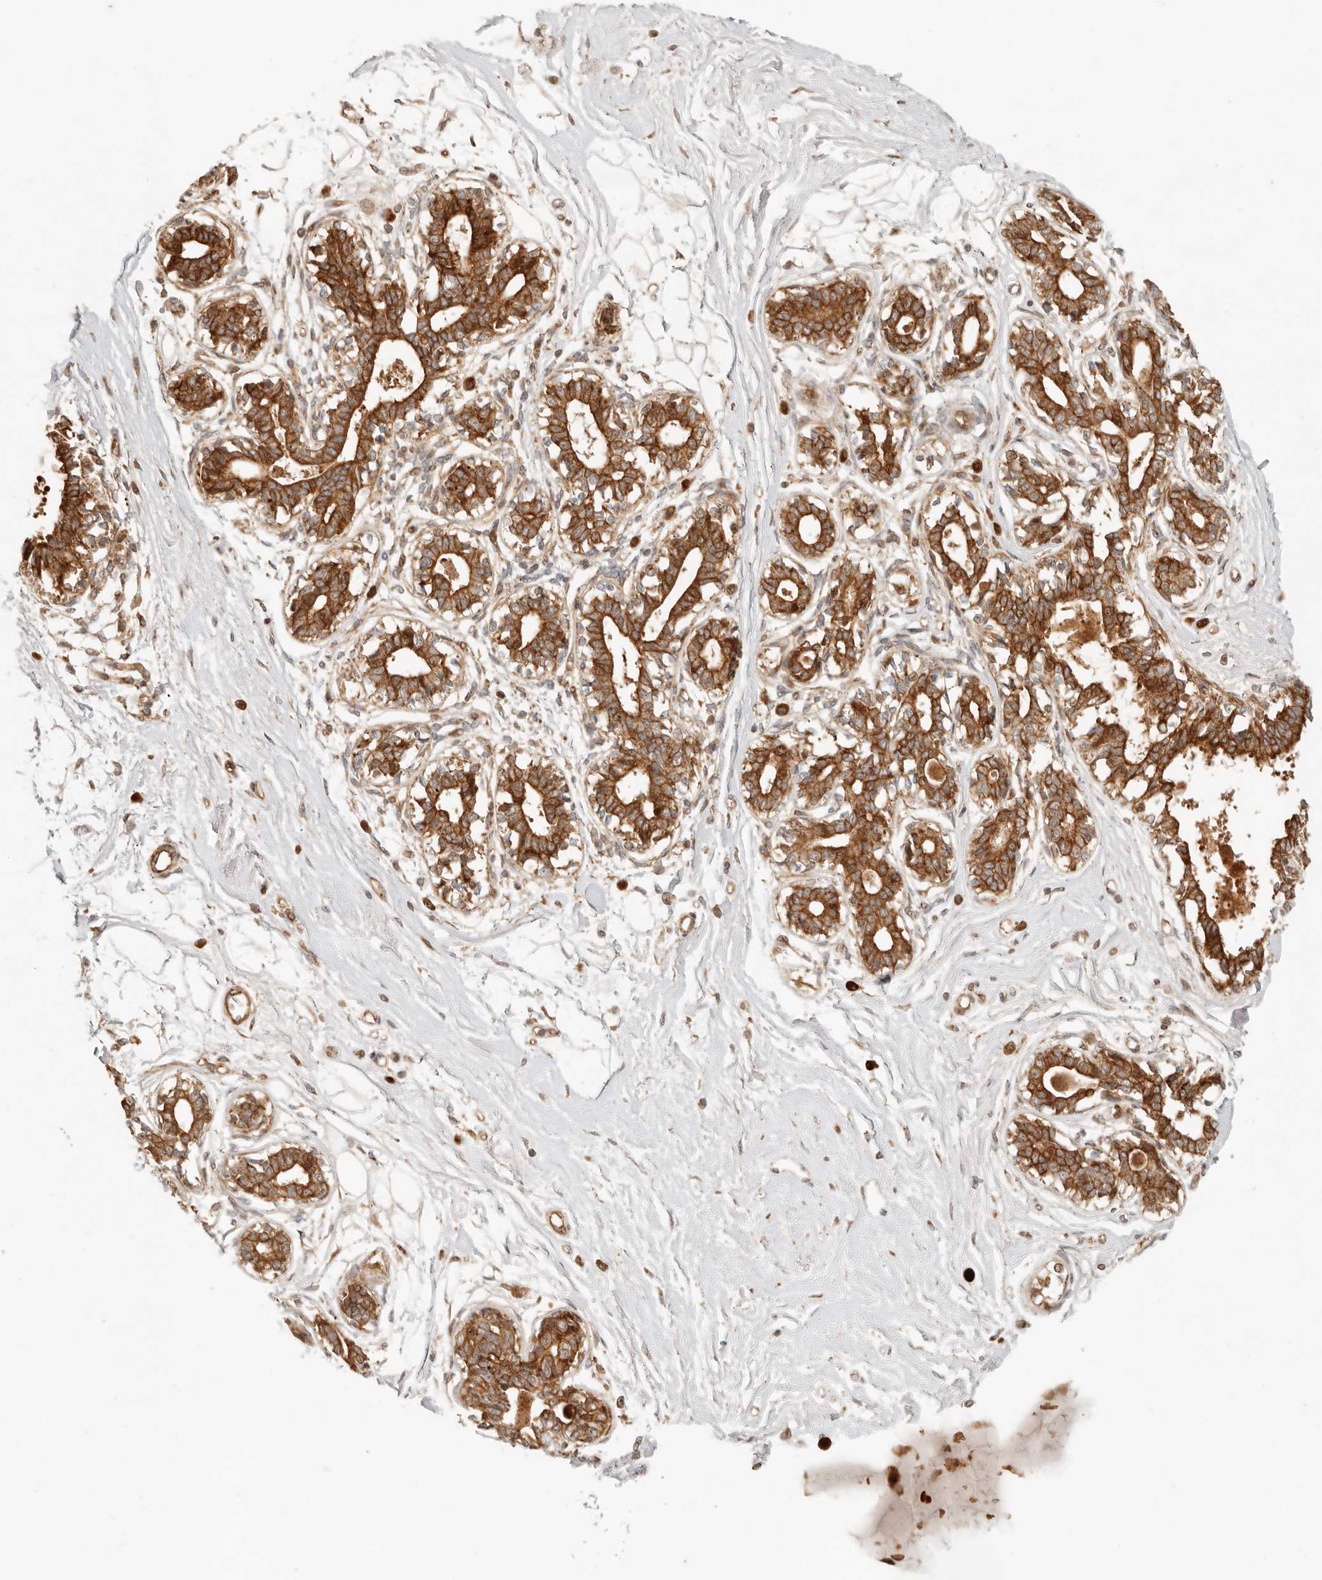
{"staining": {"intensity": "weak", "quantity": "25%-75%", "location": "cytoplasmic/membranous"}, "tissue": "breast", "cell_type": "Adipocytes", "image_type": "normal", "snomed": [{"axis": "morphology", "description": "Normal tissue, NOS"}, {"axis": "topography", "description": "Breast"}], "caption": "Brown immunohistochemical staining in normal human breast displays weak cytoplasmic/membranous expression in about 25%-75% of adipocytes. The protein of interest is shown in brown color, while the nuclei are stained blue.", "gene": "KLHL38", "patient": {"sex": "female", "age": 45}}